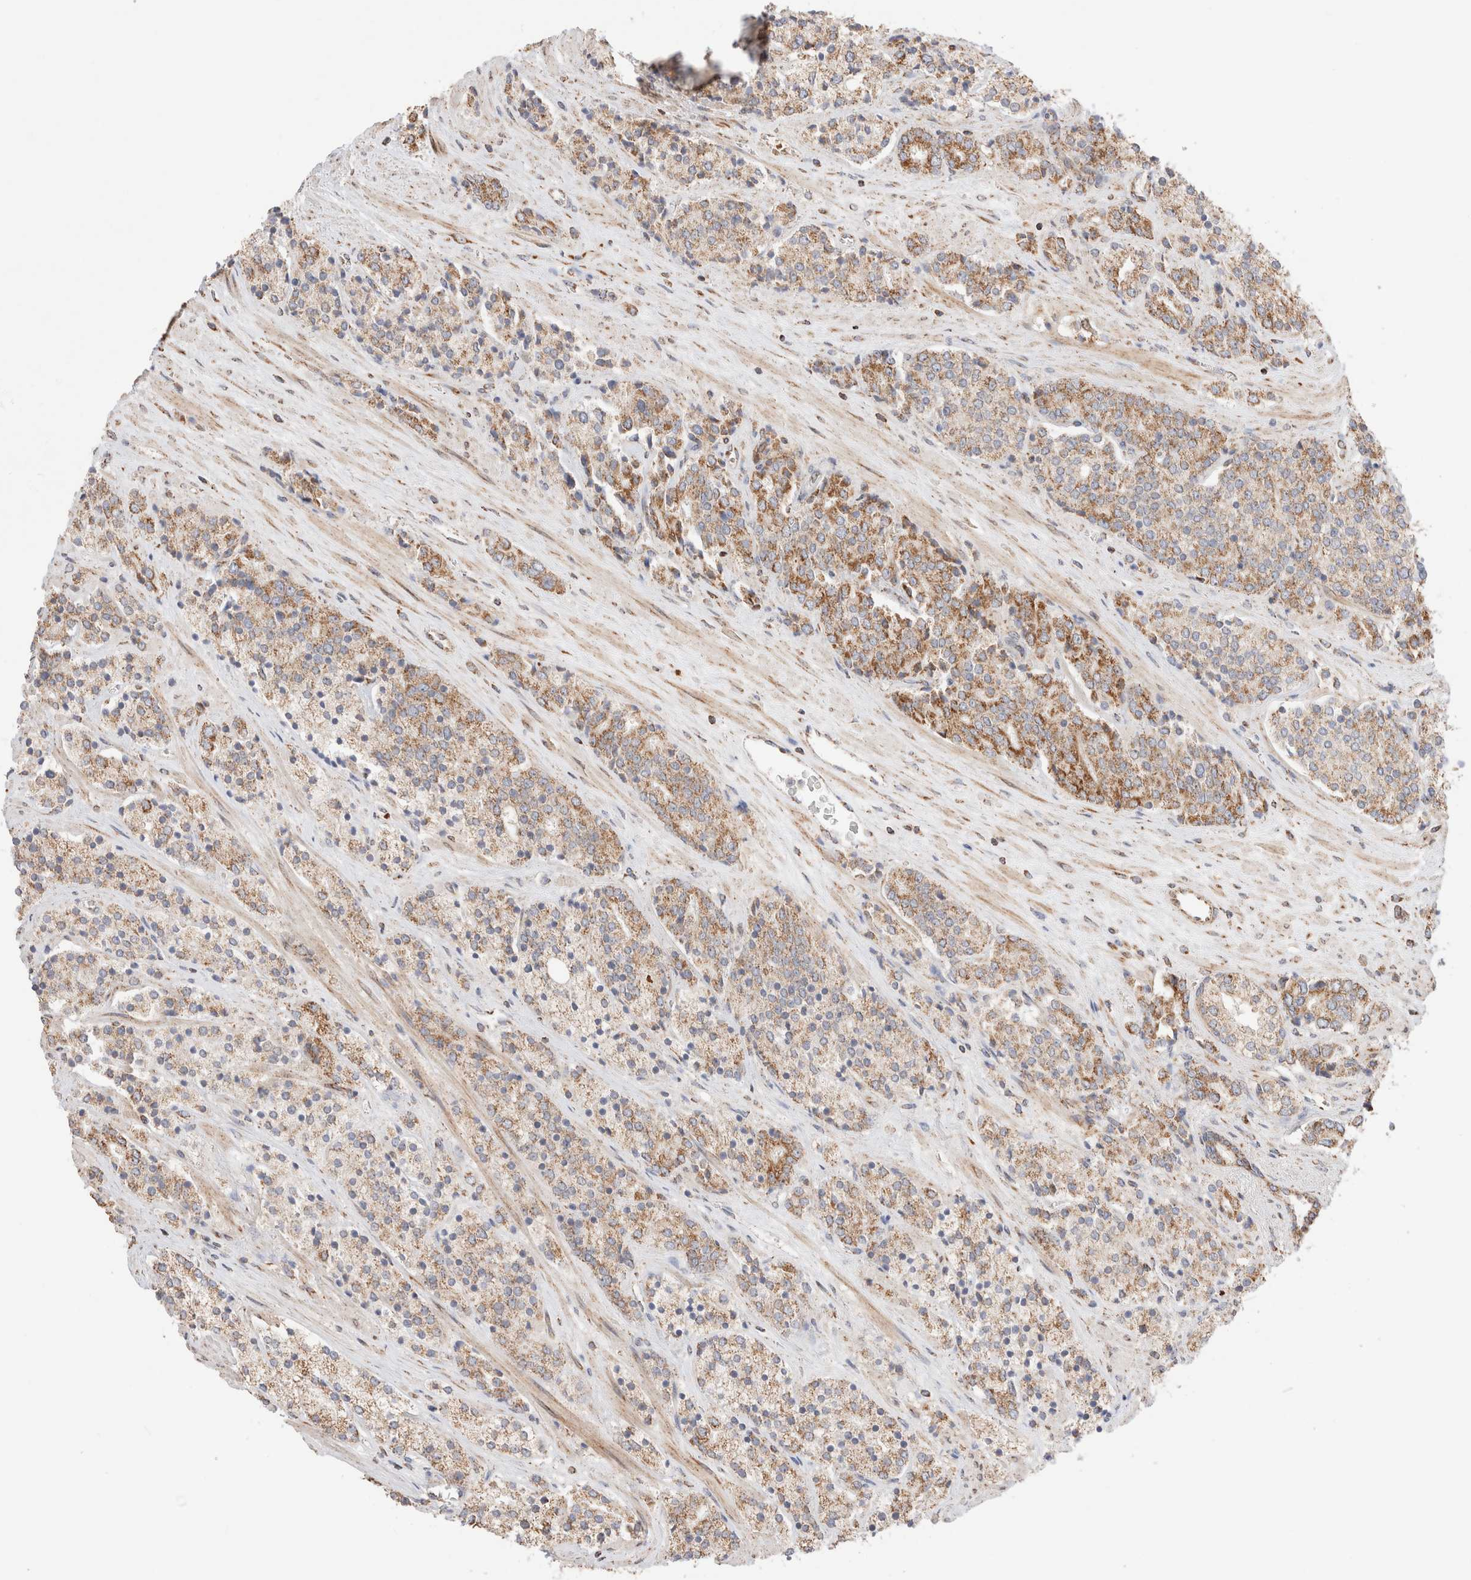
{"staining": {"intensity": "moderate", "quantity": "25%-75%", "location": "cytoplasmic/membranous"}, "tissue": "prostate cancer", "cell_type": "Tumor cells", "image_type": "cancer", "snomed": [{"axis": "morphology", "description": "Adenocarcinoma, High grade"}, {"axis": "topography", "description": "Prostate"}], "caption": "Human high-grade adenocarcinoma (prostate) stained for a protein (brown) shows moderate cytoplasmic/membranous positive expression in approximately 25%-75% of tumor cells.", "gene": "TMPPE", "patient": {"sex": "male", "age": 71}}